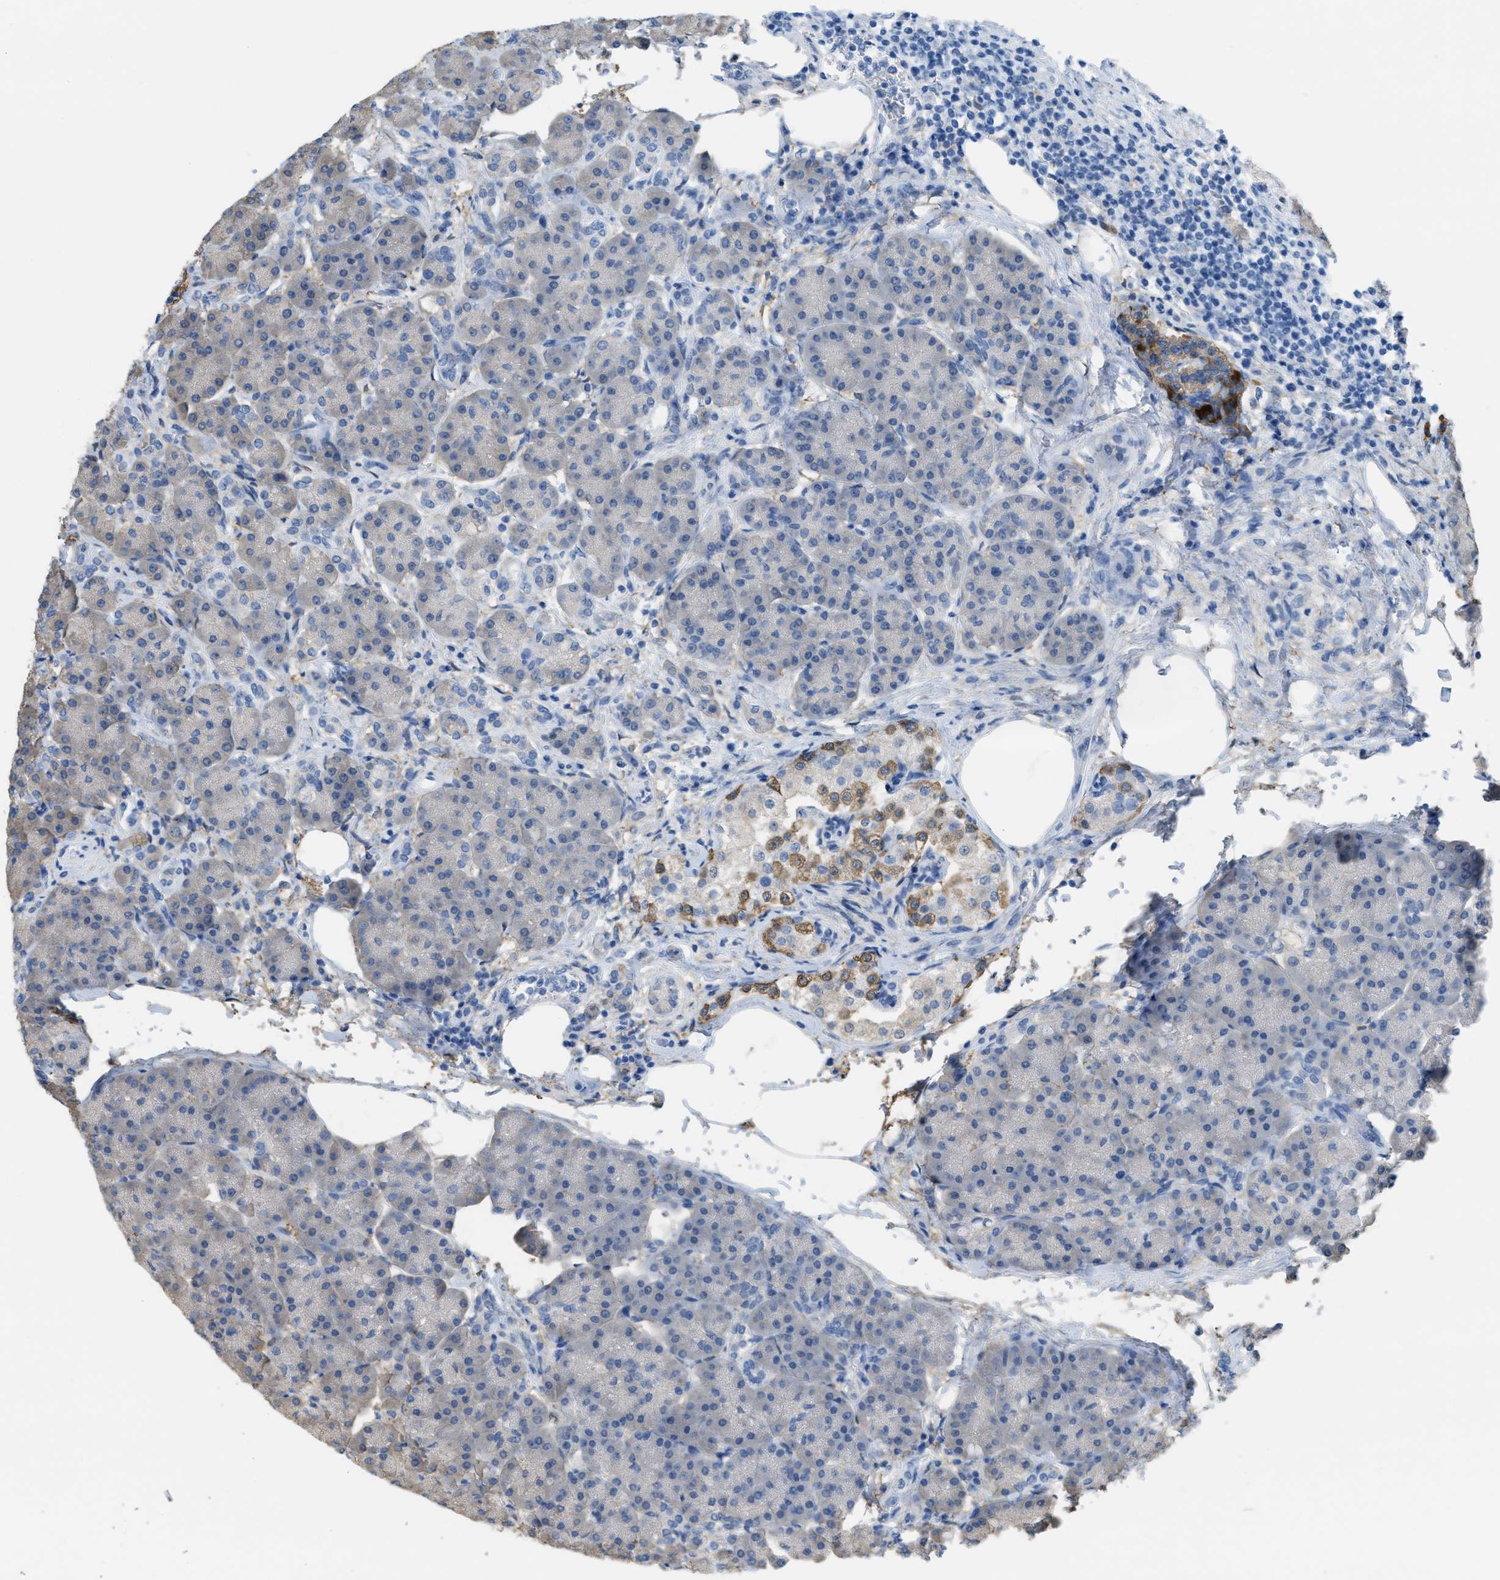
{"staining": {"intensity": "negative", "quantity": "none", "location": "none"}, "tissue": "pancreas", "cell_type": "Exocrine glandular cells", "image_type": "normal", "snomed": [{"axis": "morphology", "description": "Normal tissue, NOS"}, {"axis": "topography", "description": "Pancreas"}], "caption": "This is an immunohistochemistry (IHC) histopathology image of unremarkable human pancreas. There is no expression in exocrine glandular cells.", "gene": "ASGR1", "patient": {"sex": "female", "age": 70}}